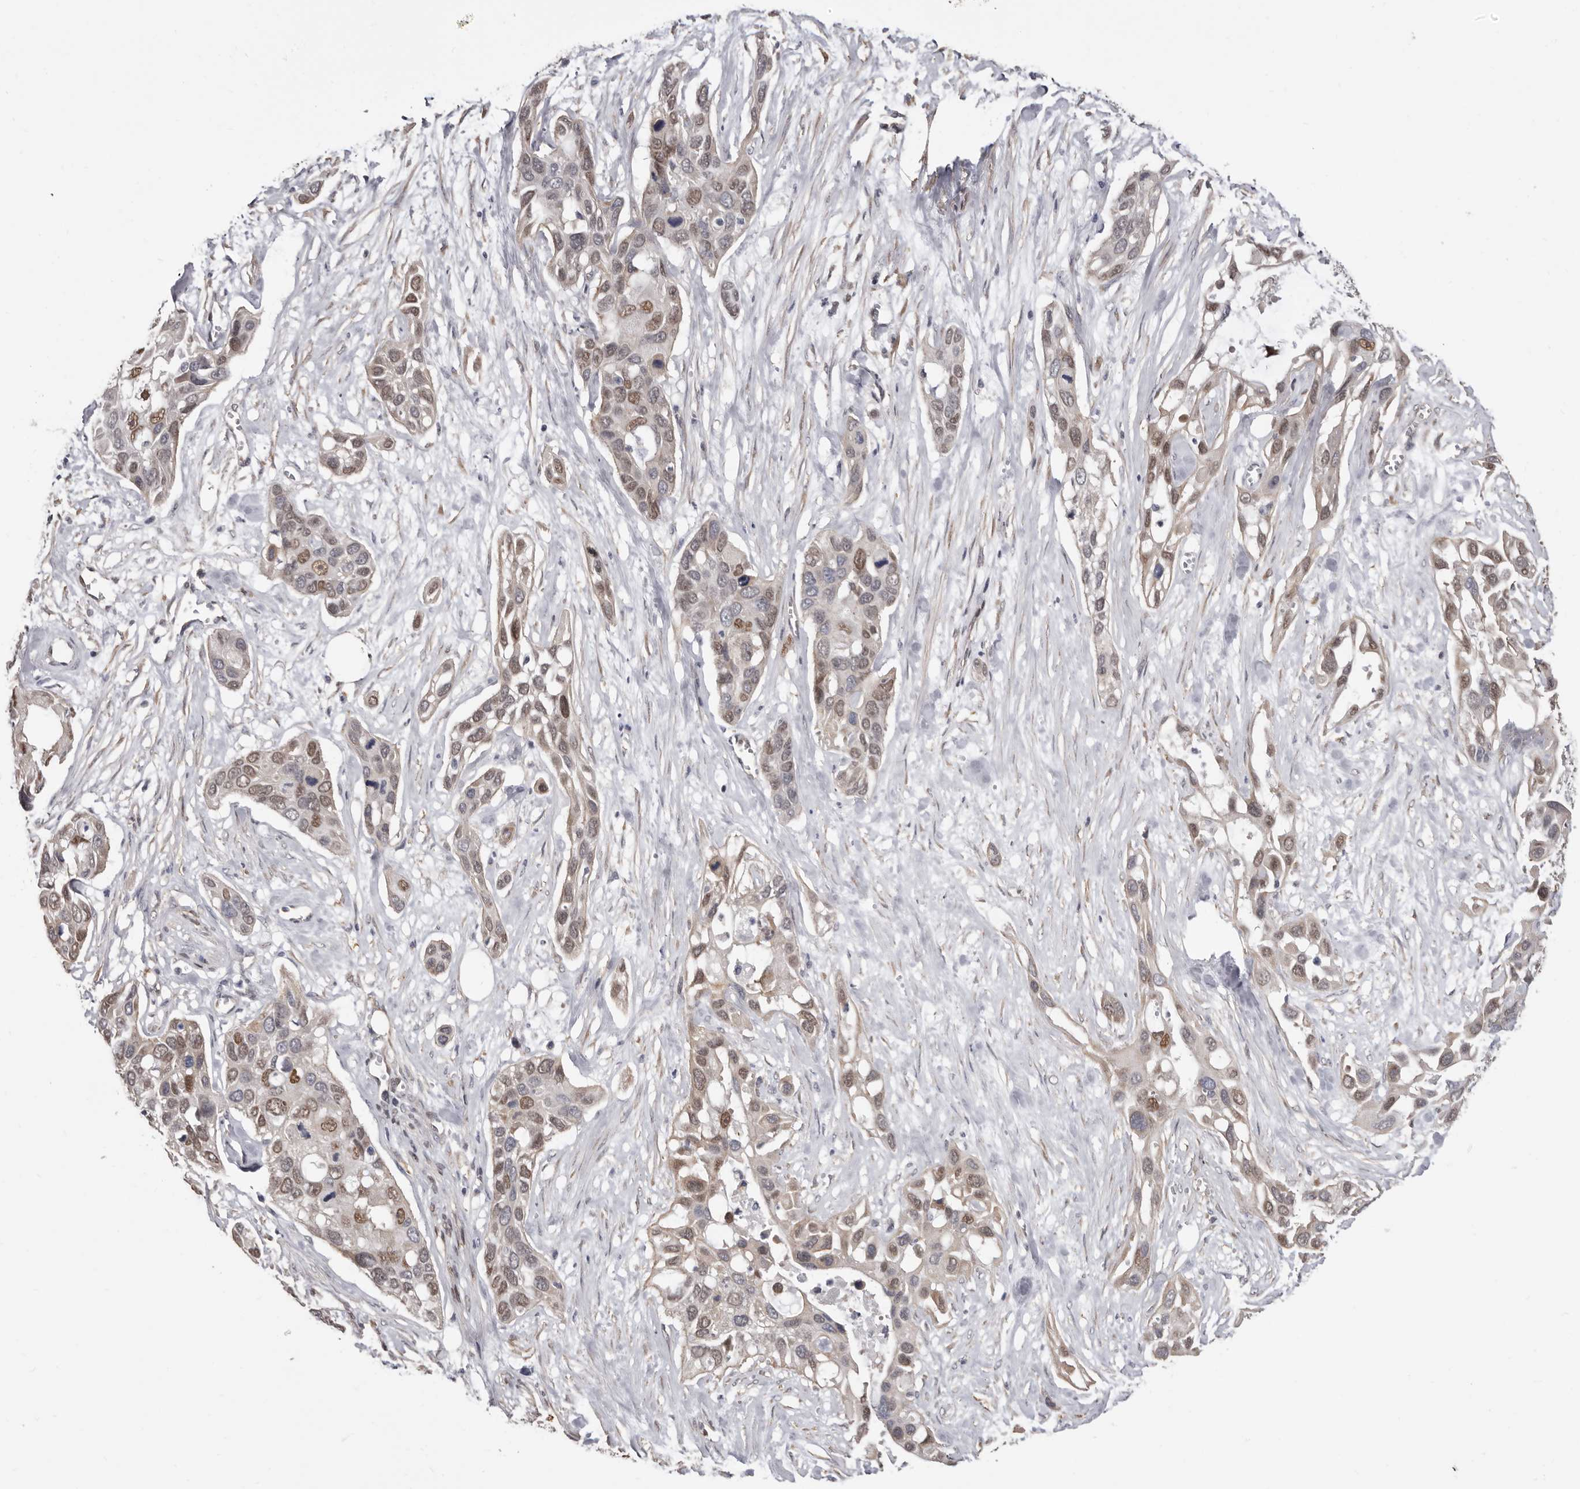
{"staining": {"intensity": "moderate", "quantity": "25%-75%", "location": "nuclear"}, "tissue": "pancreatic cancer", "cell_type": "Tumor cells", "image_type": "cancer", "snomed": [{"axis": "morphology", "description": "Adenocarcinoma, NOS"}, {"axis": "topography", "description": "Pancreas"}], "caption": "Brown immunohistochemical staining in pancreatic cancer (adenocarcinoma) demonstrates moderate nuclear staining in about 25%-75% of tumor cells.", "gene": "KHDRBS2", "patient": {"sex": "female", "age": 60}}